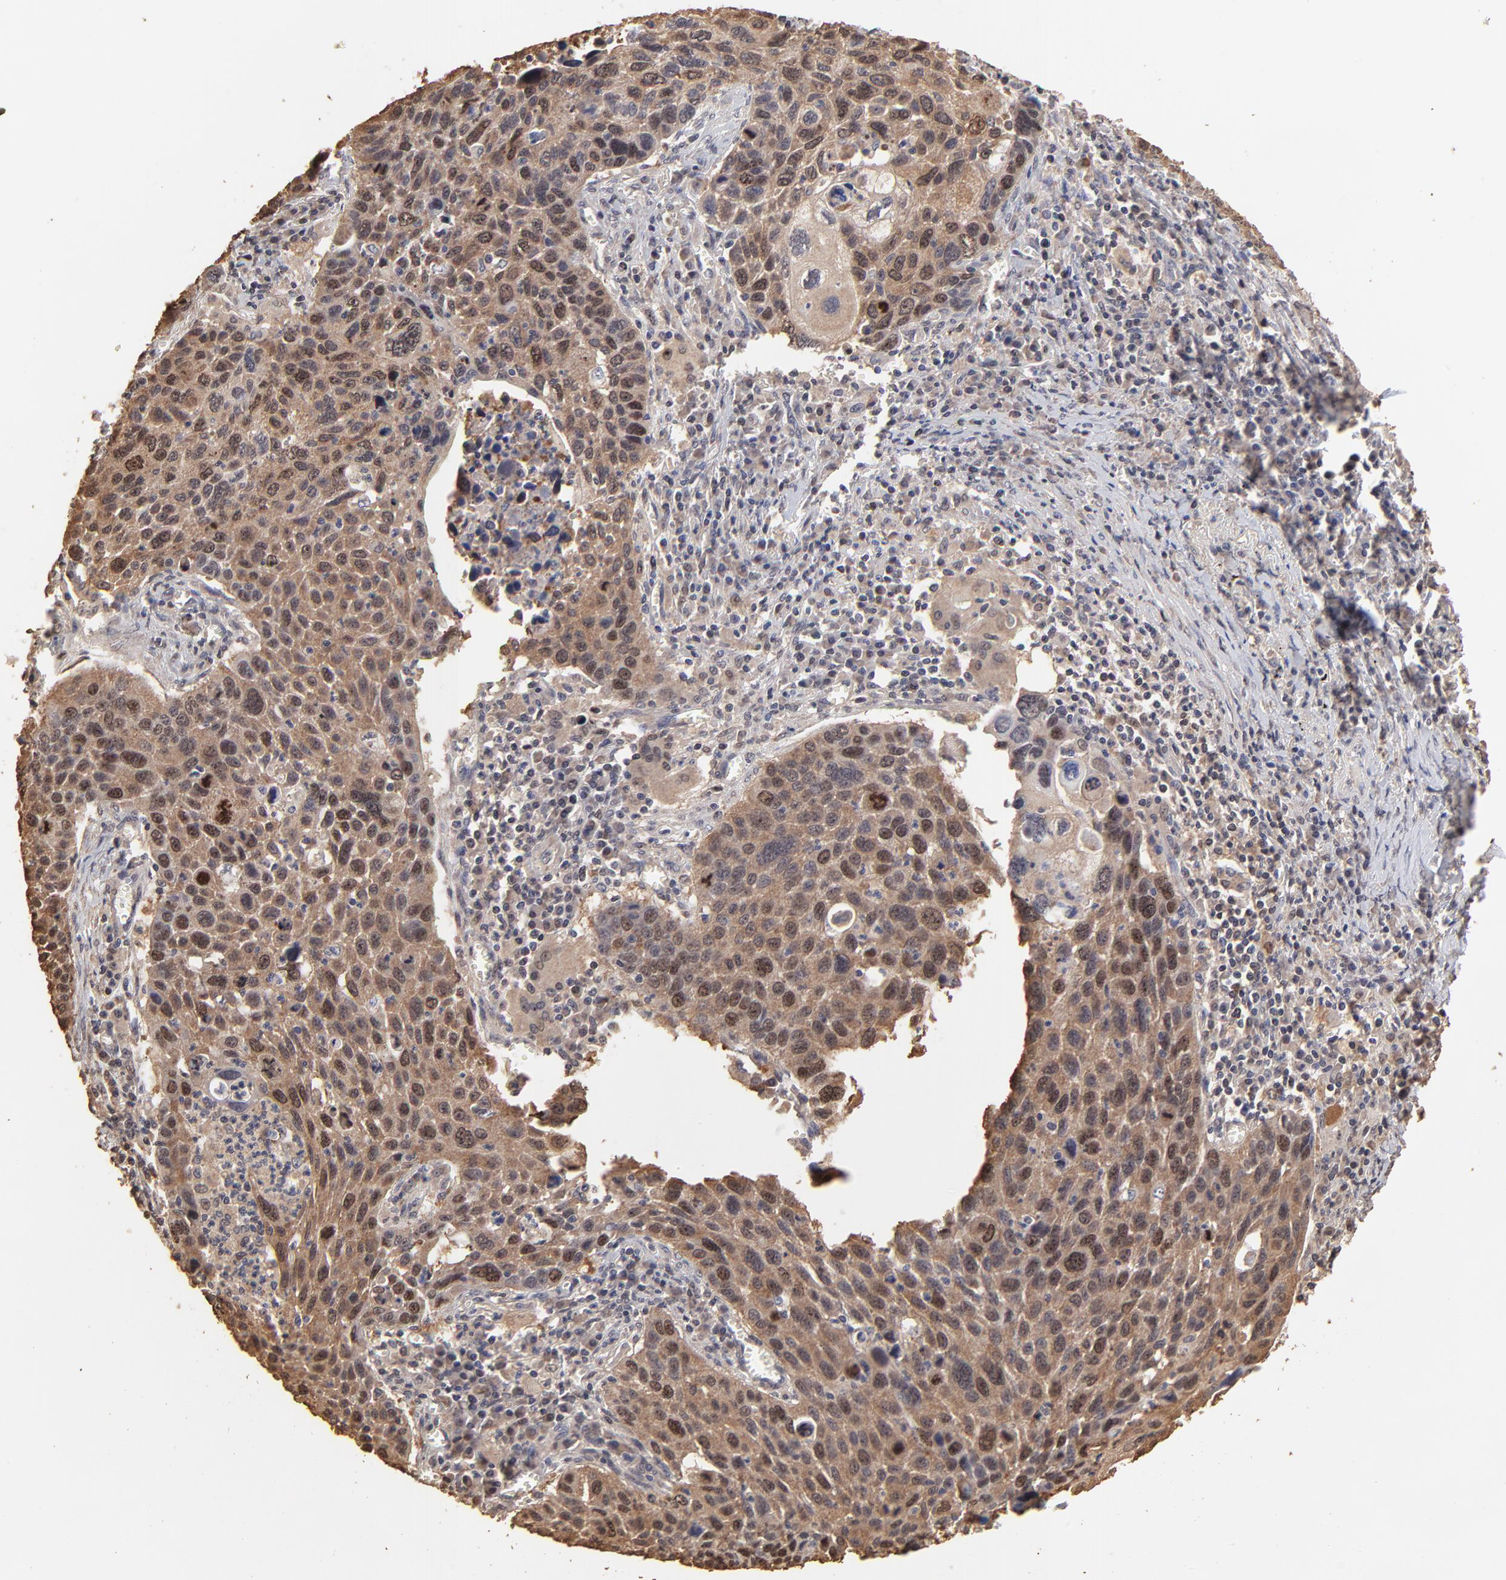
{"staining": {"intensity": "moderate", "quantity": "25%-75%", "location": "nuclear"}, "tissue": "lung cancer", "cell_type": "Tumor cells", "image_type": "cancer", "snomed": [{"axis": "morphology", "description": "Squamous cell carcinoma, NOS"}, {"axis": "topography", "description": "Lung"}], "caption": "Tumor cells display medium levels of moderate nuclear staining in approximately 25%-75% of cells in human lung squamous cell carcinoma.", "gene": "BIRC5", "patient": {"sex": "male", "age": 68}}